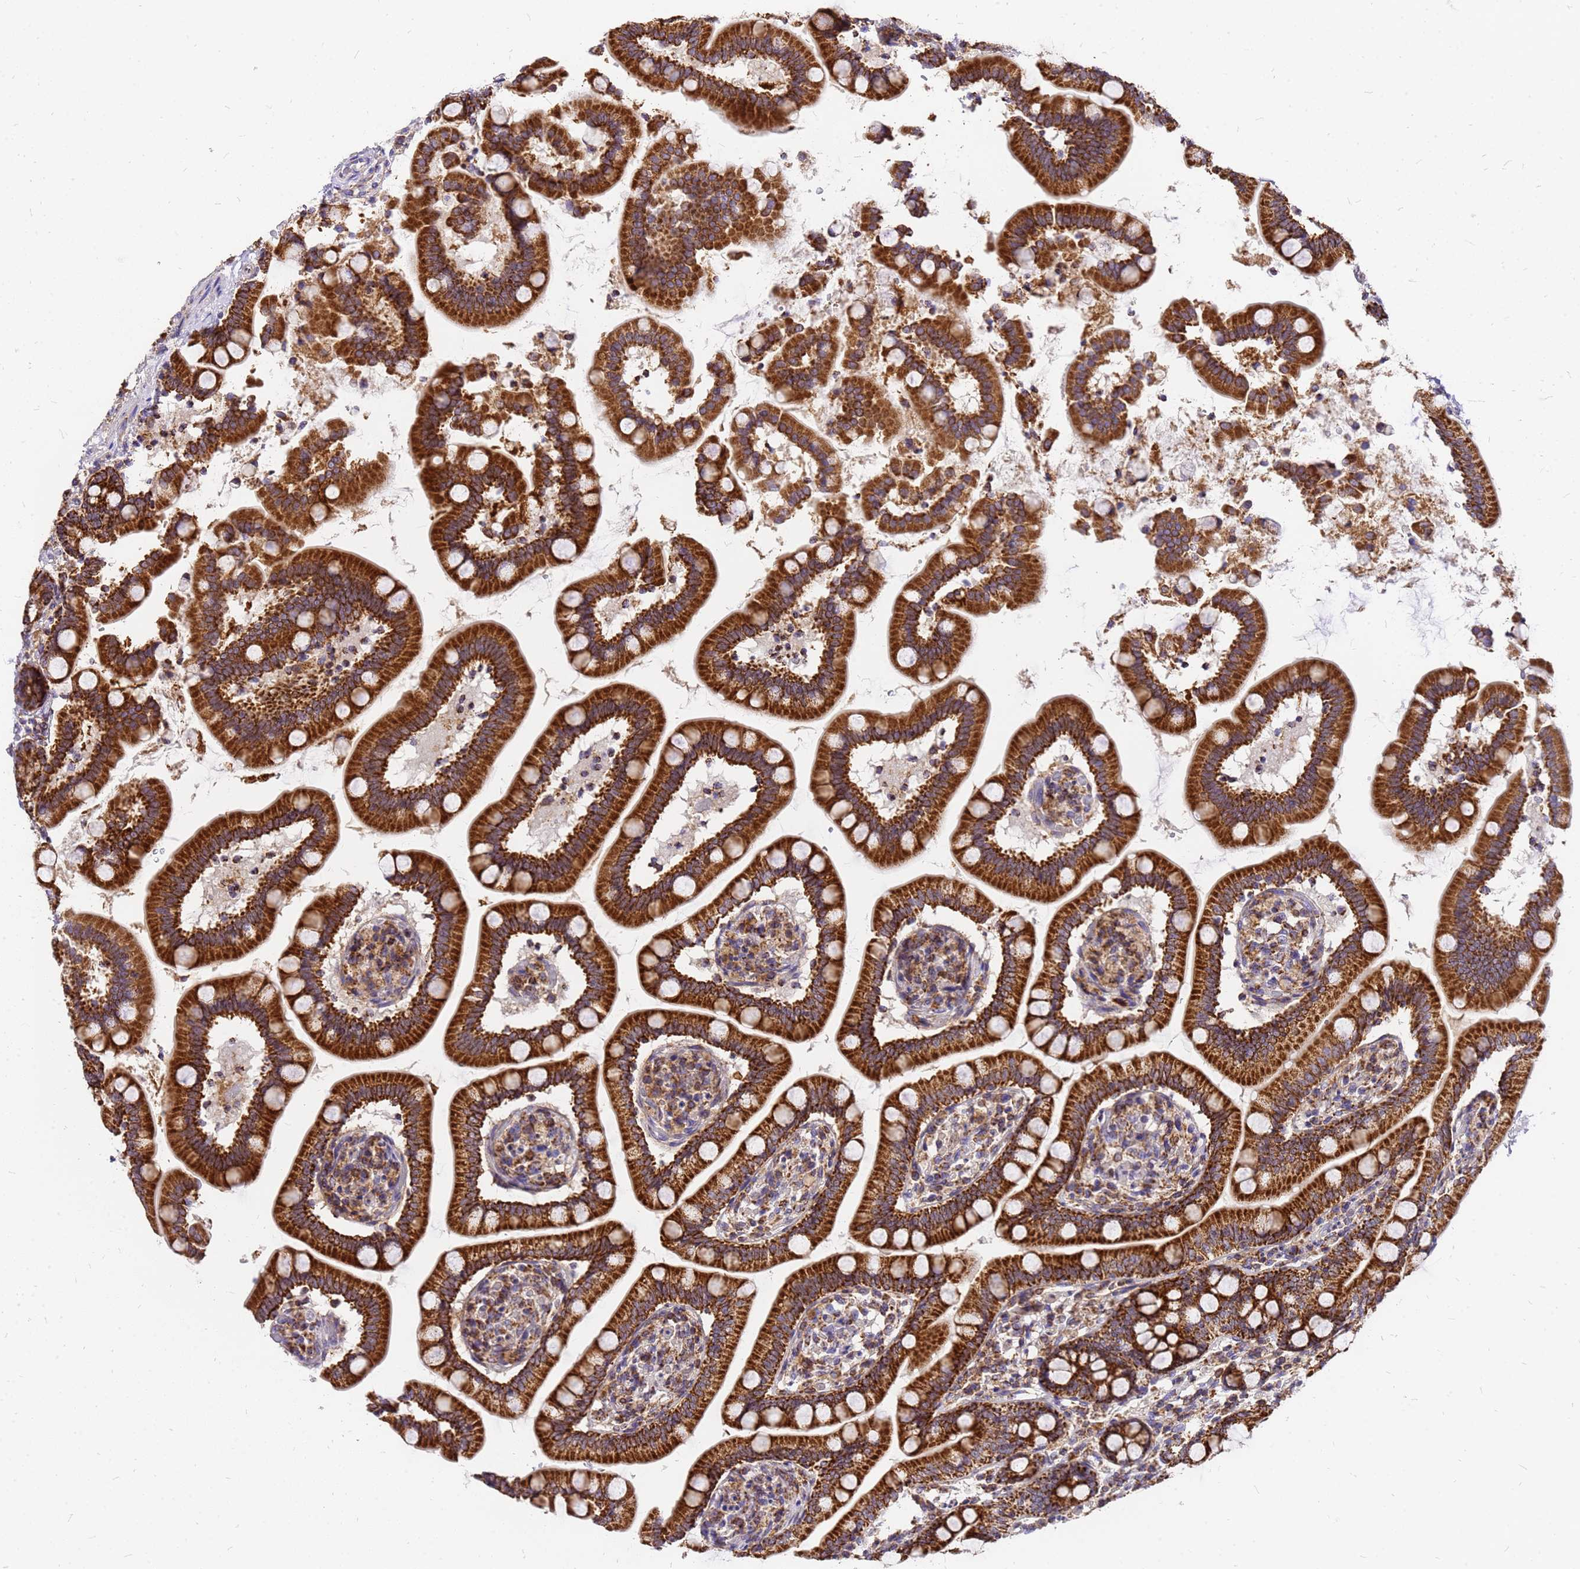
{"staining": {"intensity": "strong", "quantity": ">75%", "location": "cytoplasmic/membranous"}, "tissue": "small intestine", "cell_type": "Glandular cells", "image_type": "normal", "snomed": [{"axis": "morphology", "description": "Normal tissue, NOS"}, {"axis": "topography", "description": "Small intestine"}], "caption": "Immunohistochemical staining of normal human small intestine shows strong cytoplasmic/membranous protein expression in approximately >75% of glandular cells.", "gene": "MRPS26", "patient": {"sex": "female", "age": 64}}